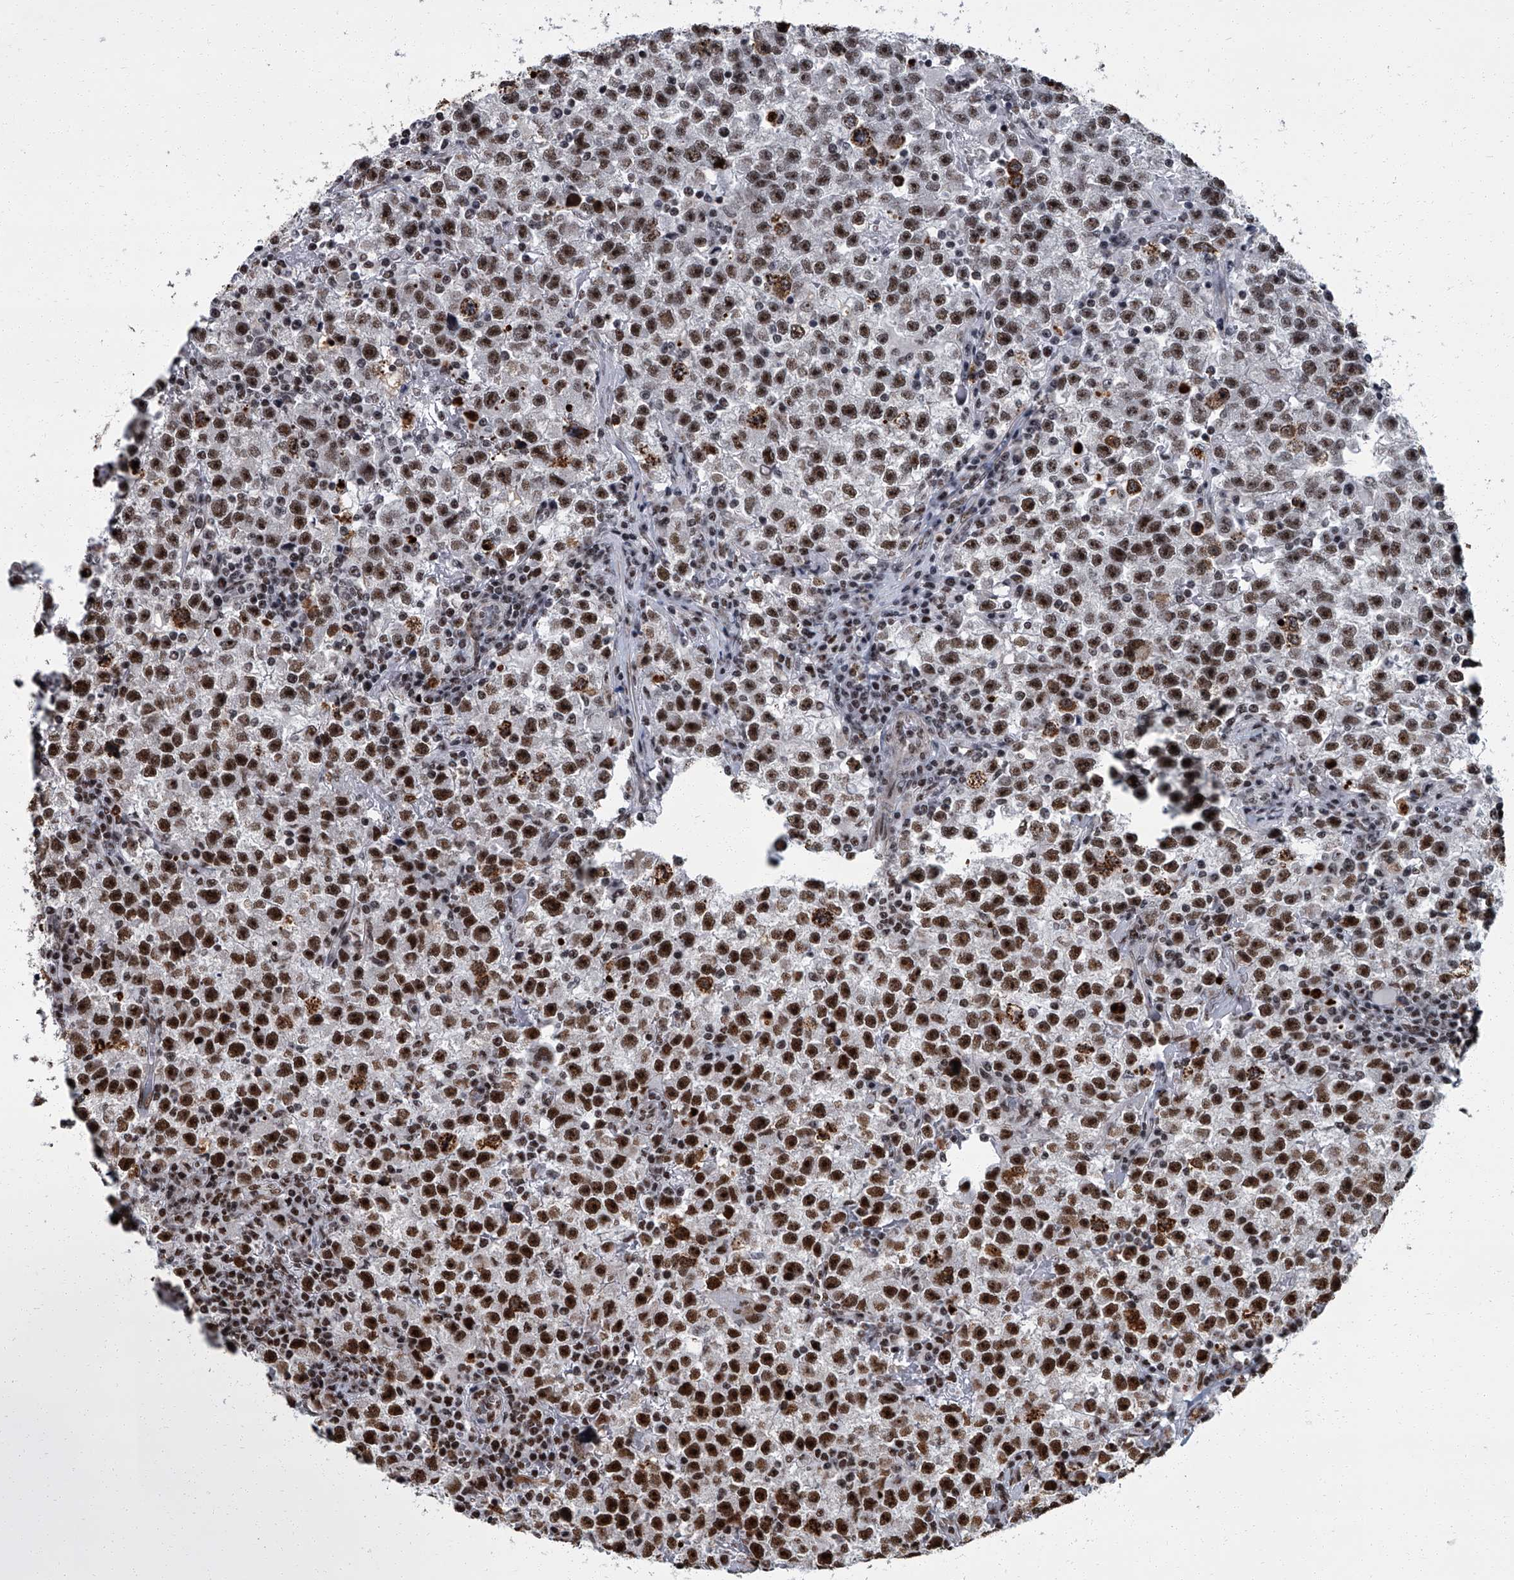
{"staining": {"intensity": "strong", "quantity": "25%-75%", "location": "nuclear"}, "tissue": "testis cancer", "cell_type": "Tumor cells", "image_type": "cancer", "snomed": [{"axis": "morphology", "description": "Seminoma, NOS"}, {"axis": "topography", "description": "Testis"}], "caption": "Testis cancer (seminoma) stained for a protein shows strong nuclear positivity in tumor cells. (Stains: DAB (3,3'-diaminobenzidine) in brown, nuclei in blue, Microscopy: brightfield microscopy at high magnification).", "gene": "ZNF518B", "patient": {"sex": "male", "age": 22}}